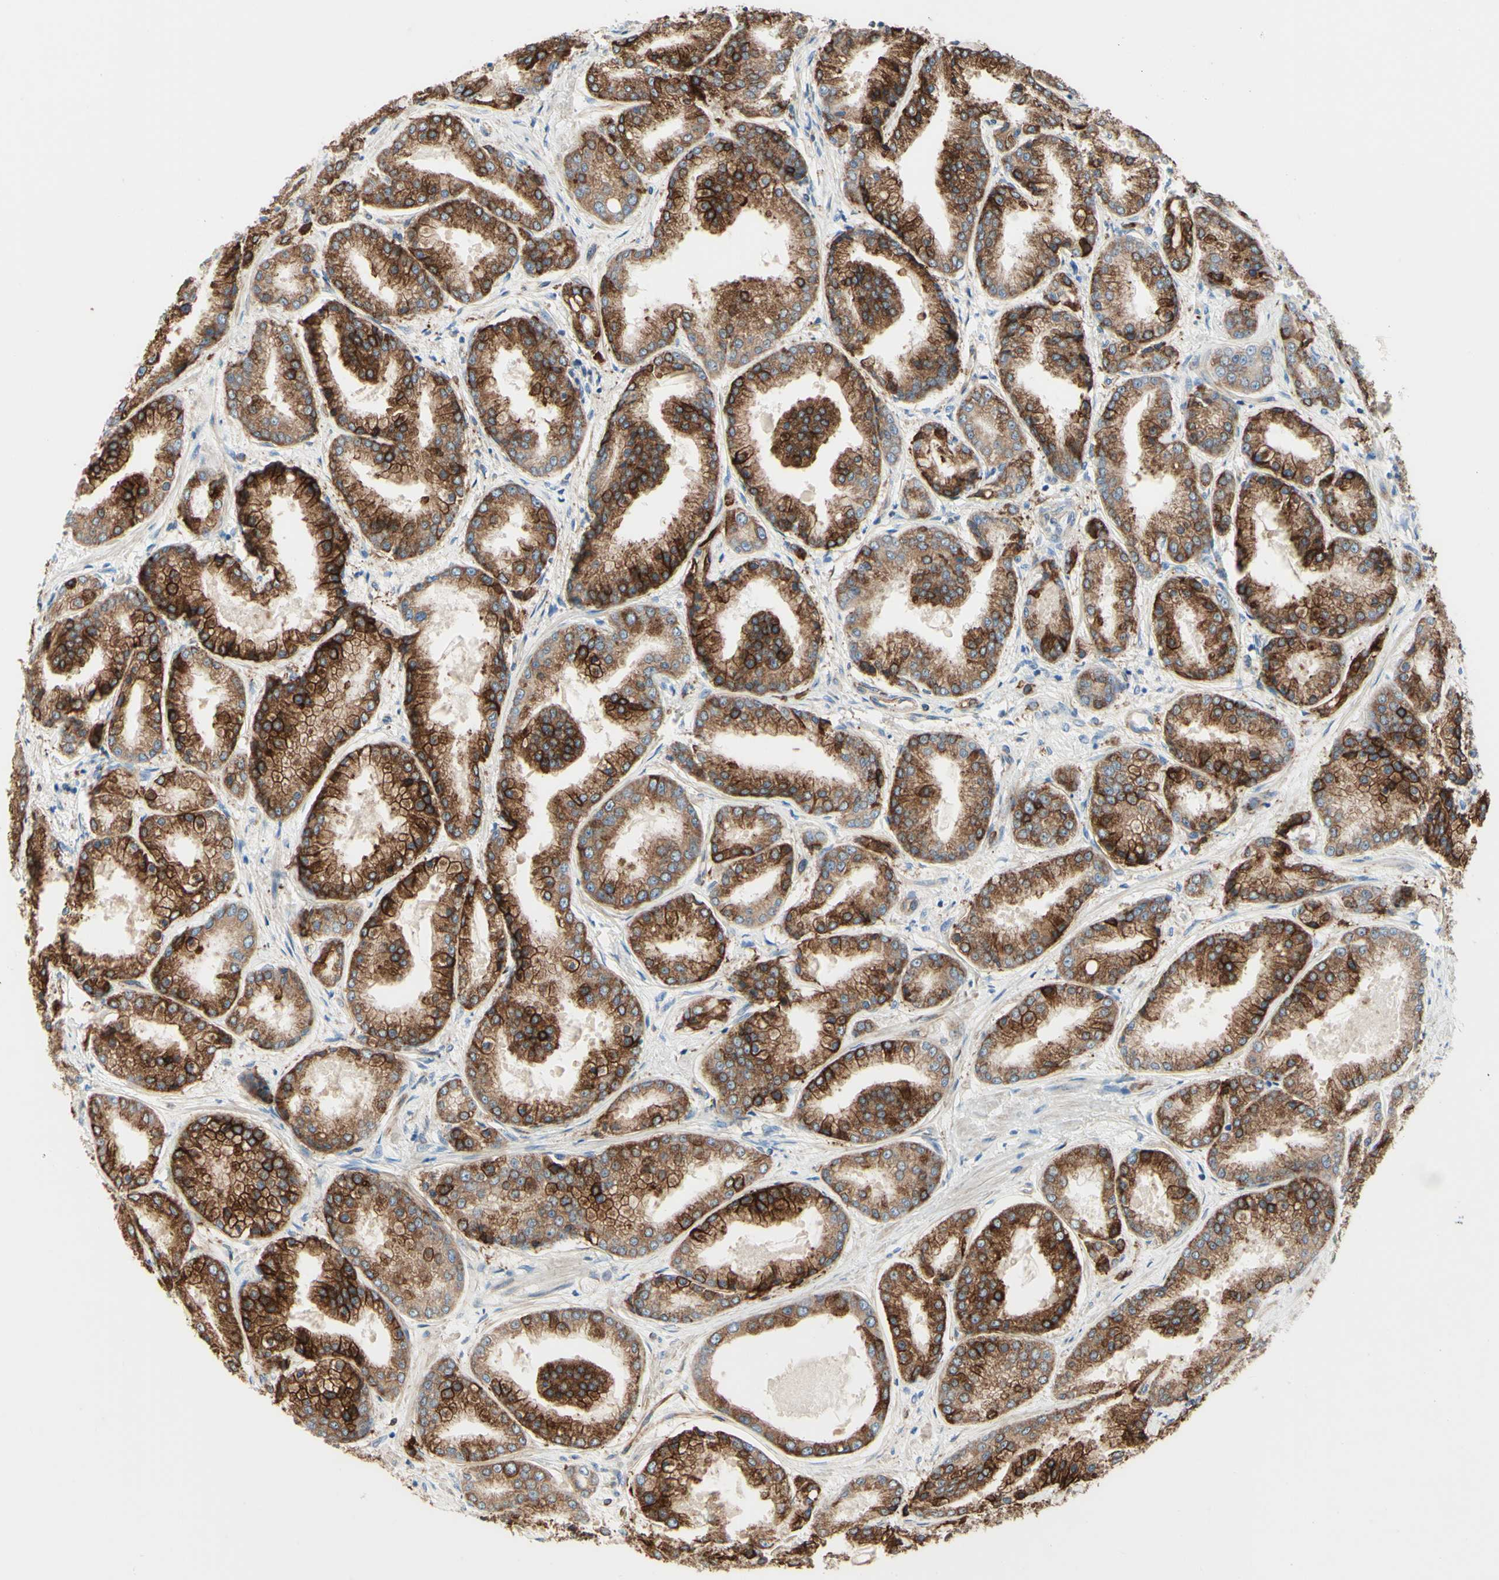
{"staining": {"intensity": "strong", "quantity": ">75%", "location": "cytoplasmic/membranous"}, "tissue": "prostate cancer", "cell_type": "Tumor cells", "image_type": "cancer", "snomed": [{"axis": "morphology", "description": "Adenocarcinoma, High grade"}, {"axis": "topography", "description": "Prostate"}], "caption": "Prostate cancer stained with DAB (3,3'-diaminobenzidine) immunohistochemistry (IHC) shows high levels of strong cytoplasmic/membranous expression in approximately >75% of tumor cells.", "gene": "ENDOD1", "patient": {"sex": "male", "age": 59}}